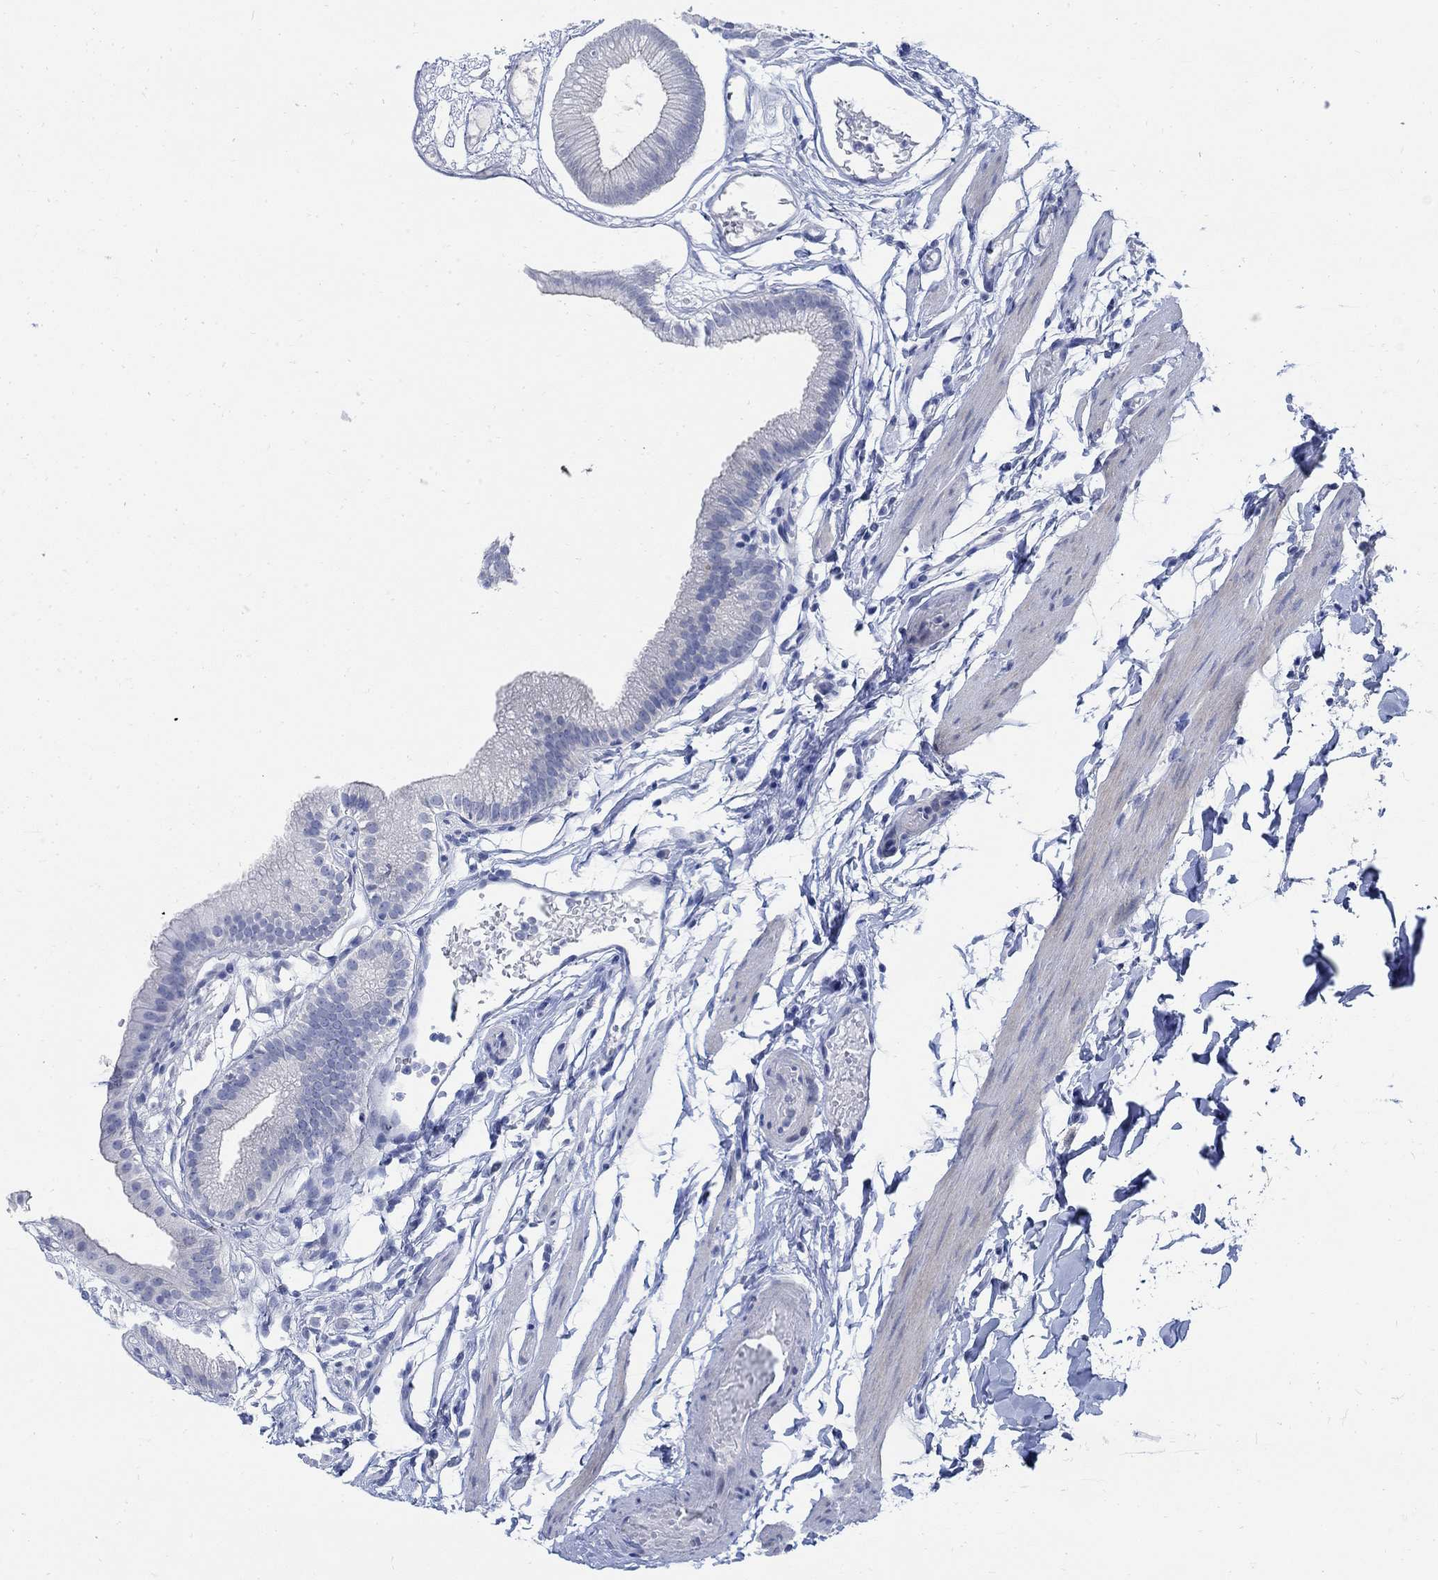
{"staining": {"intensity": "negative", "quantity": "none", "location": "none"}, "tissue": "gallbladder", "cell_type": "Glandular cells", "image_type": "normal", "snomed": [{"axis": "morphology", "description": "Normal tissue, NOS"}, {"axis": "topography", "description": "Gallbladder"}], "caption": "High power microscopy micrograph of an immunohistochemistry (IHC) image of normal gallbladder, revealing no significant positivity in glandular cells. (Brightfield microscopy of DAB IHC at high magnification).", "gene": "CAMK2N1", "patient": {"sex": "female", "age": 45}}